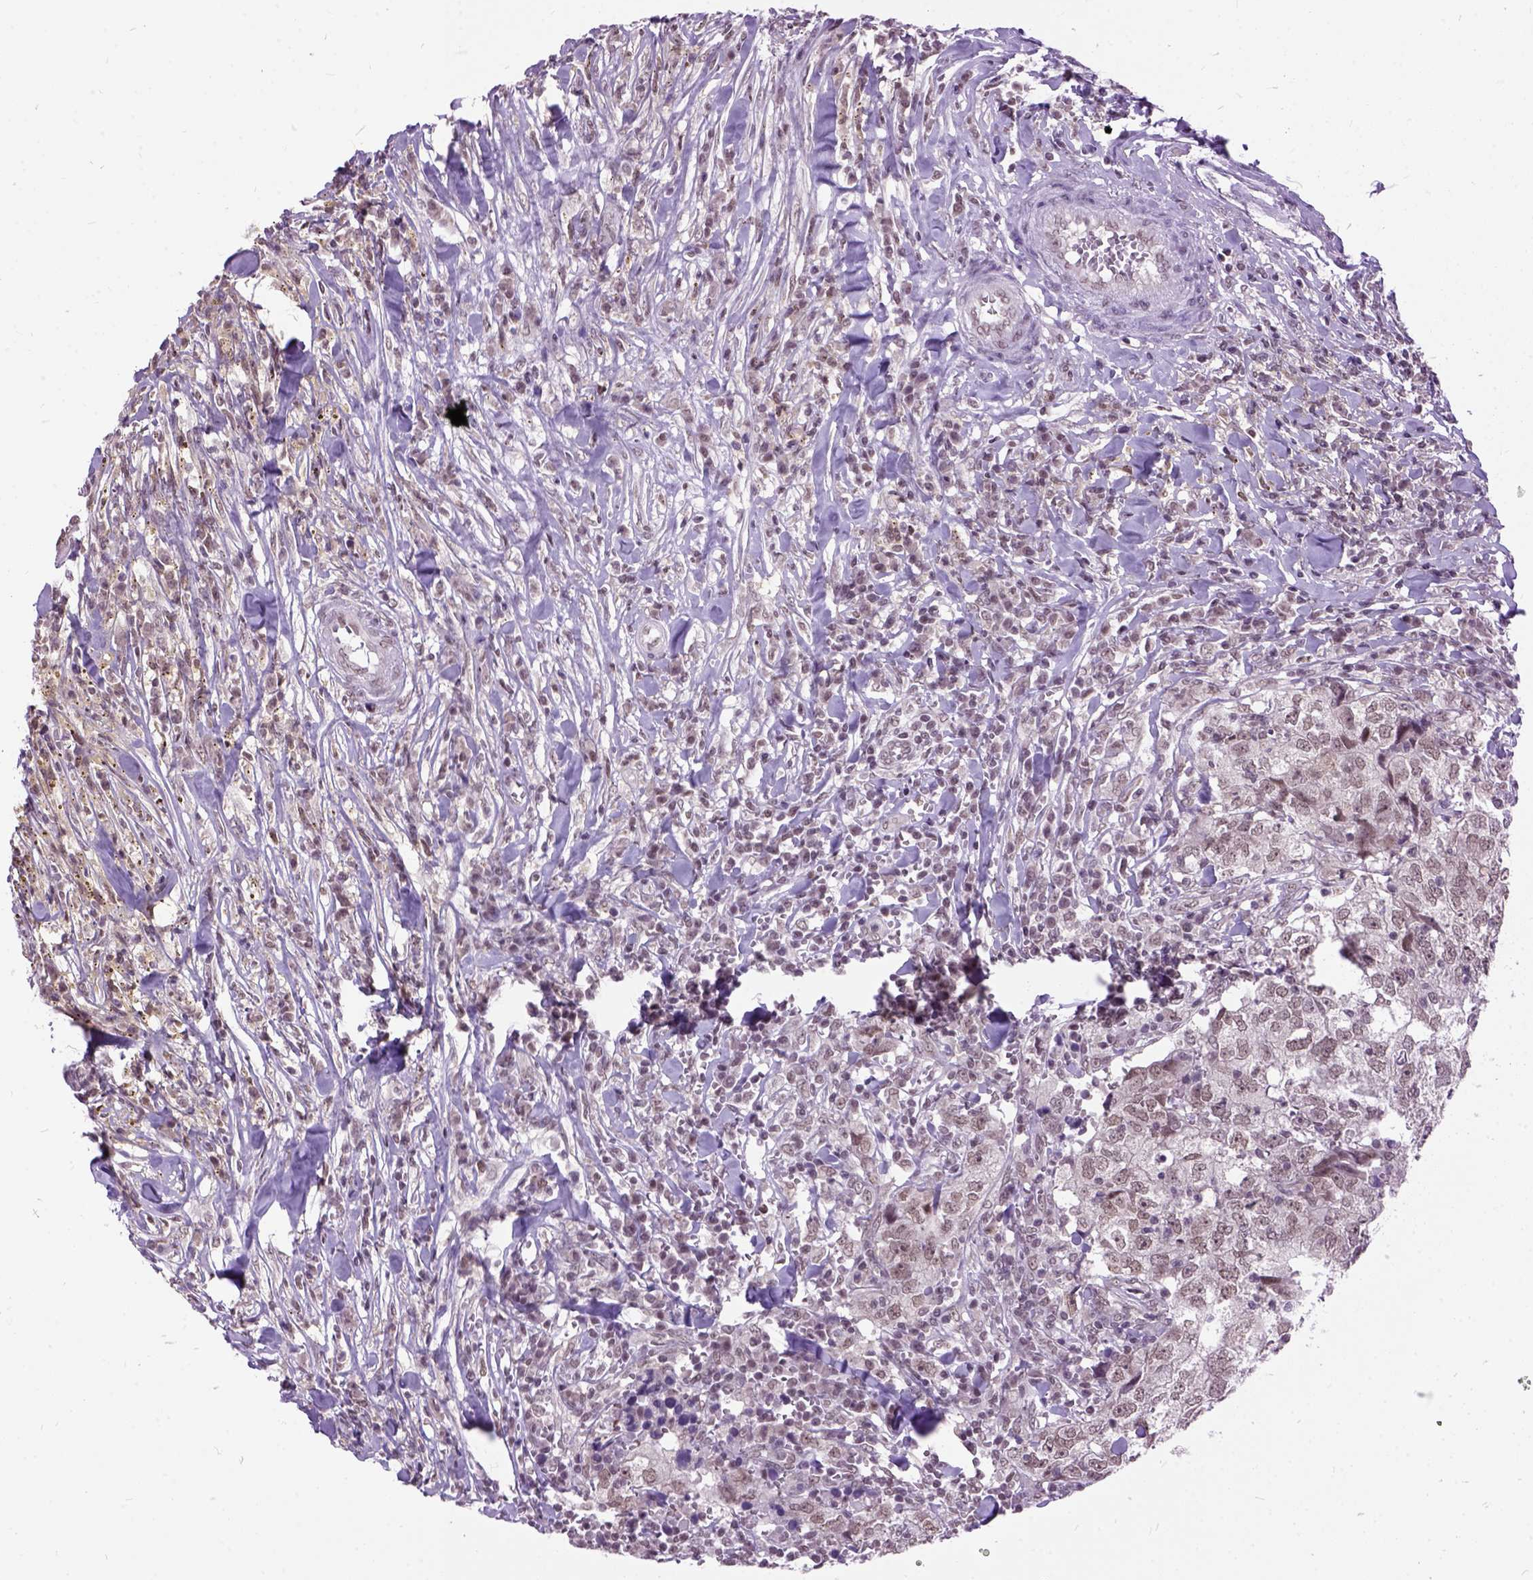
{"staining": {"intensity": "weak", "quantity": ">75%", "location": "nuclear"}, "tissue": "breast cancer", "cell_type": "Tumor cells", "image_type": "cancer", "snomed": [{"axis": "morphology", "description": "Duct carcinoma"}, {"axis": "topography", "description": "Breast"}], "caption": "This is a micrograph of IHC staining of breast cancer (invasive ductal carcinoma), which shows weak expression in the nuclear of tumor cells.", "gene": "ORC5", "patient": {"sex": "female", "age": 30}}